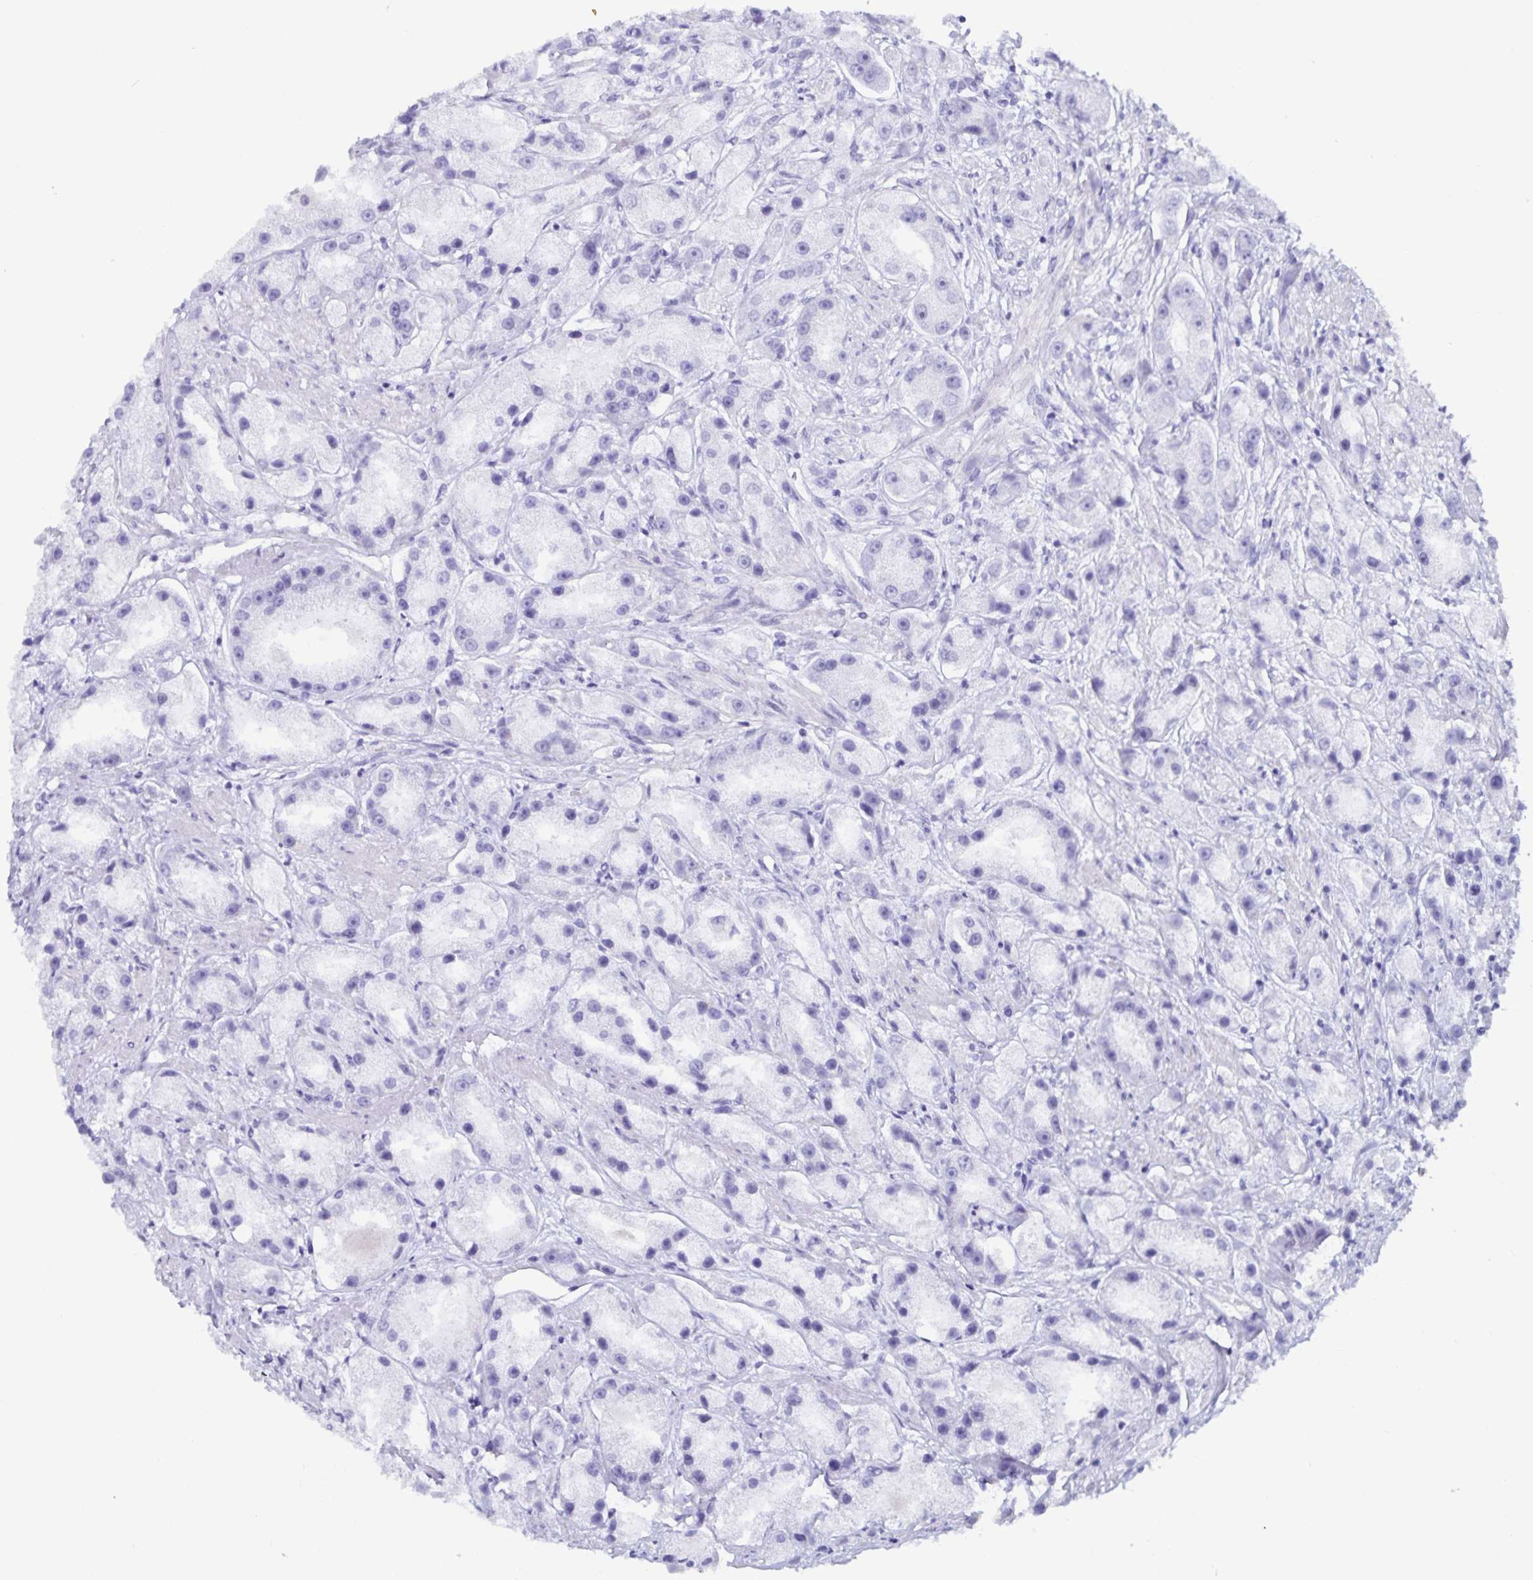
{"staining": {"intensity": "negative", "quantity": "none", "location": "none"}, "tissue": "prostate cancer", "cell_type": "Tumor cells", "image_type": "cancer", "snomed": [{"axis": "morphology", "description": "Adenocarcinoma, High grade"}, {"axis": "topography", "description": "Prostate"}], "caption": "The immunohistochemistry (IHC) photomicrograph has no significant positivity in tumor cells of adenocarcinoma (high-grade) (prostate) tissue. (DAB immunohistochemistry (IHC) visualized using brightfield microscopy, high magnification).", "gene": "GPR137", "patient": {"sex": "male", "age": 67}}